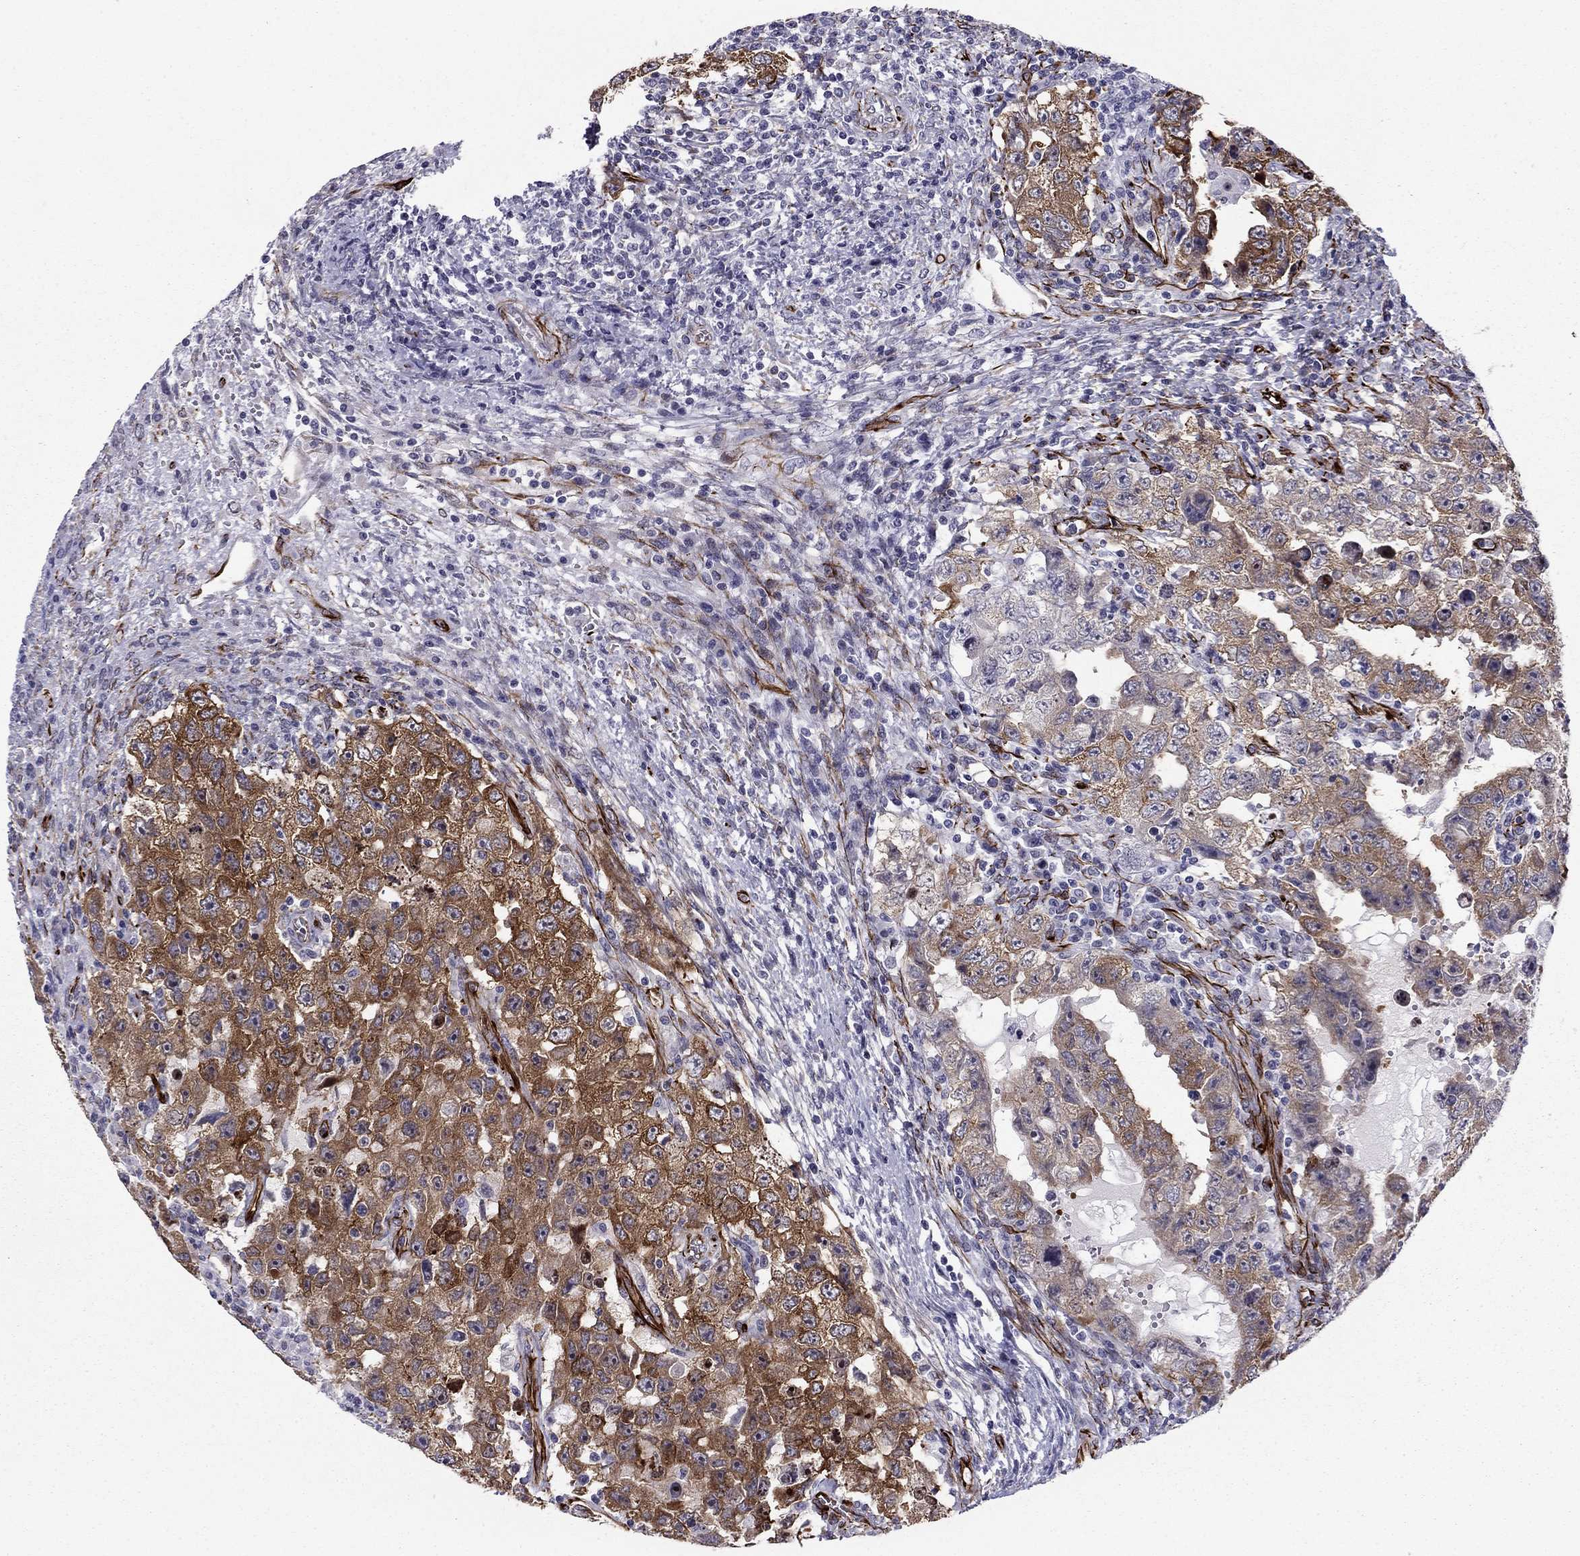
{"staining": {"intensity": "moderate", "quantity": ">75%", "location": "cytoplasmic/membranous"}, "tissue": "testis cancer", "cell_type": "Tumor cells", "image_type": "cancer", "snomed": [{"axis": "morphology", "description": "Carcinoma, Embryonal, NOS"}, {"axis": "topography", "description": "Testis"}], "caption": "The image demonstrates a brown stain indicating the presence of a protein in the cytoplasmic/membranous of tumor cells in embryonal carcinoma (testis).", "gene": "ANKS4B", "patient": {"sex": "male", "age": 26}}